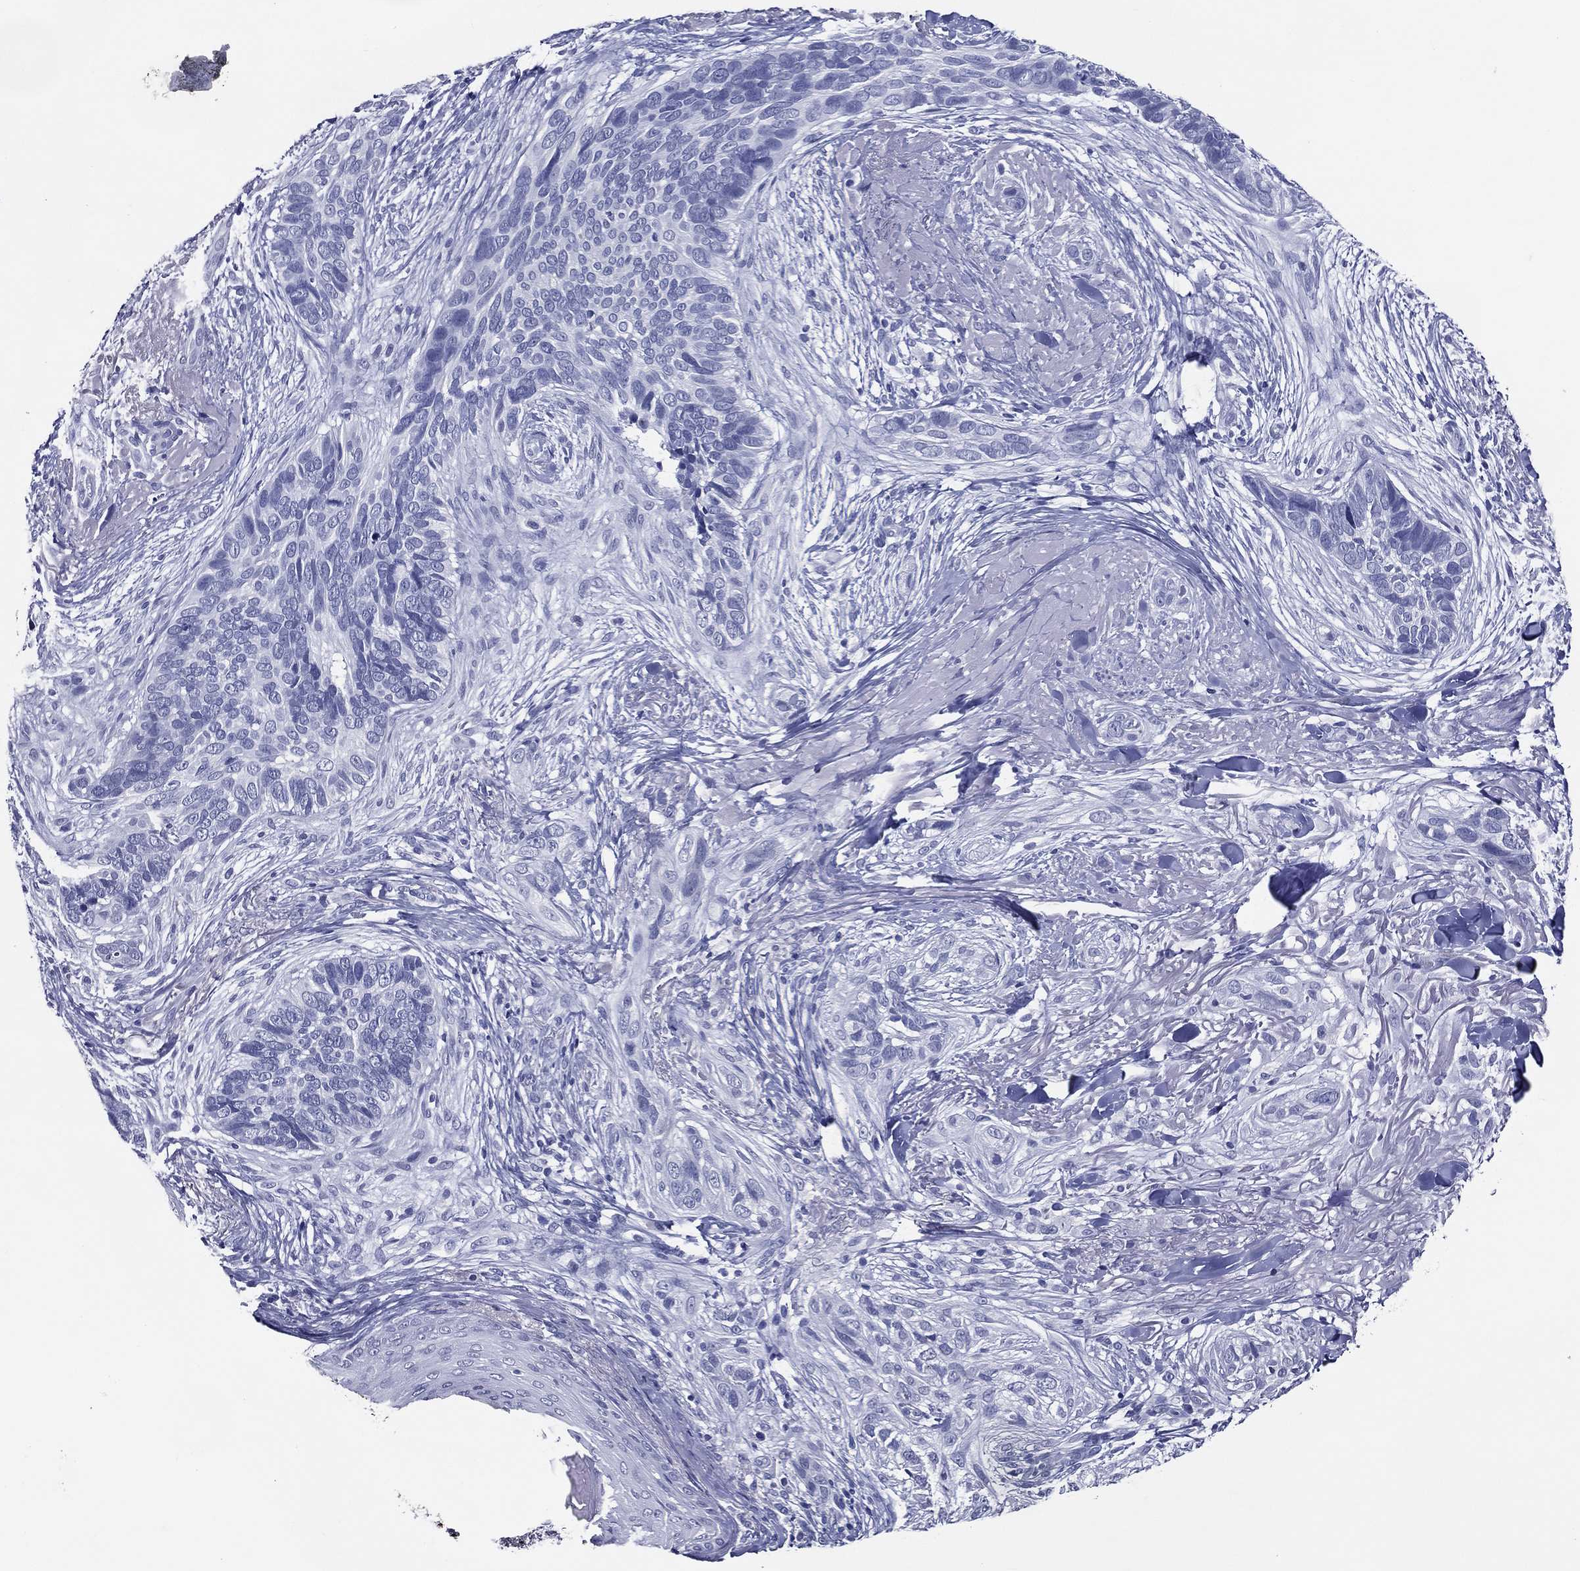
{"staining": {"intensity": "negative", "quantity": "none", "location": "none"}, "tissue": "skin cancer", "cell_type": "Tumor cells", "image_type": "cancer", "snomed": [{"axis": "morphology", "description": "Basal cell carcinoma"}, {"axis": "topography", "description": "Skin"}], "caption": "Human skin cancer (basal cell carcinoma) stained for a protein using immunohistochemistry exhibits no positivity in tumor cells.", "gene": "ACE2", "patient": {"sex": "male", "age": 91}}